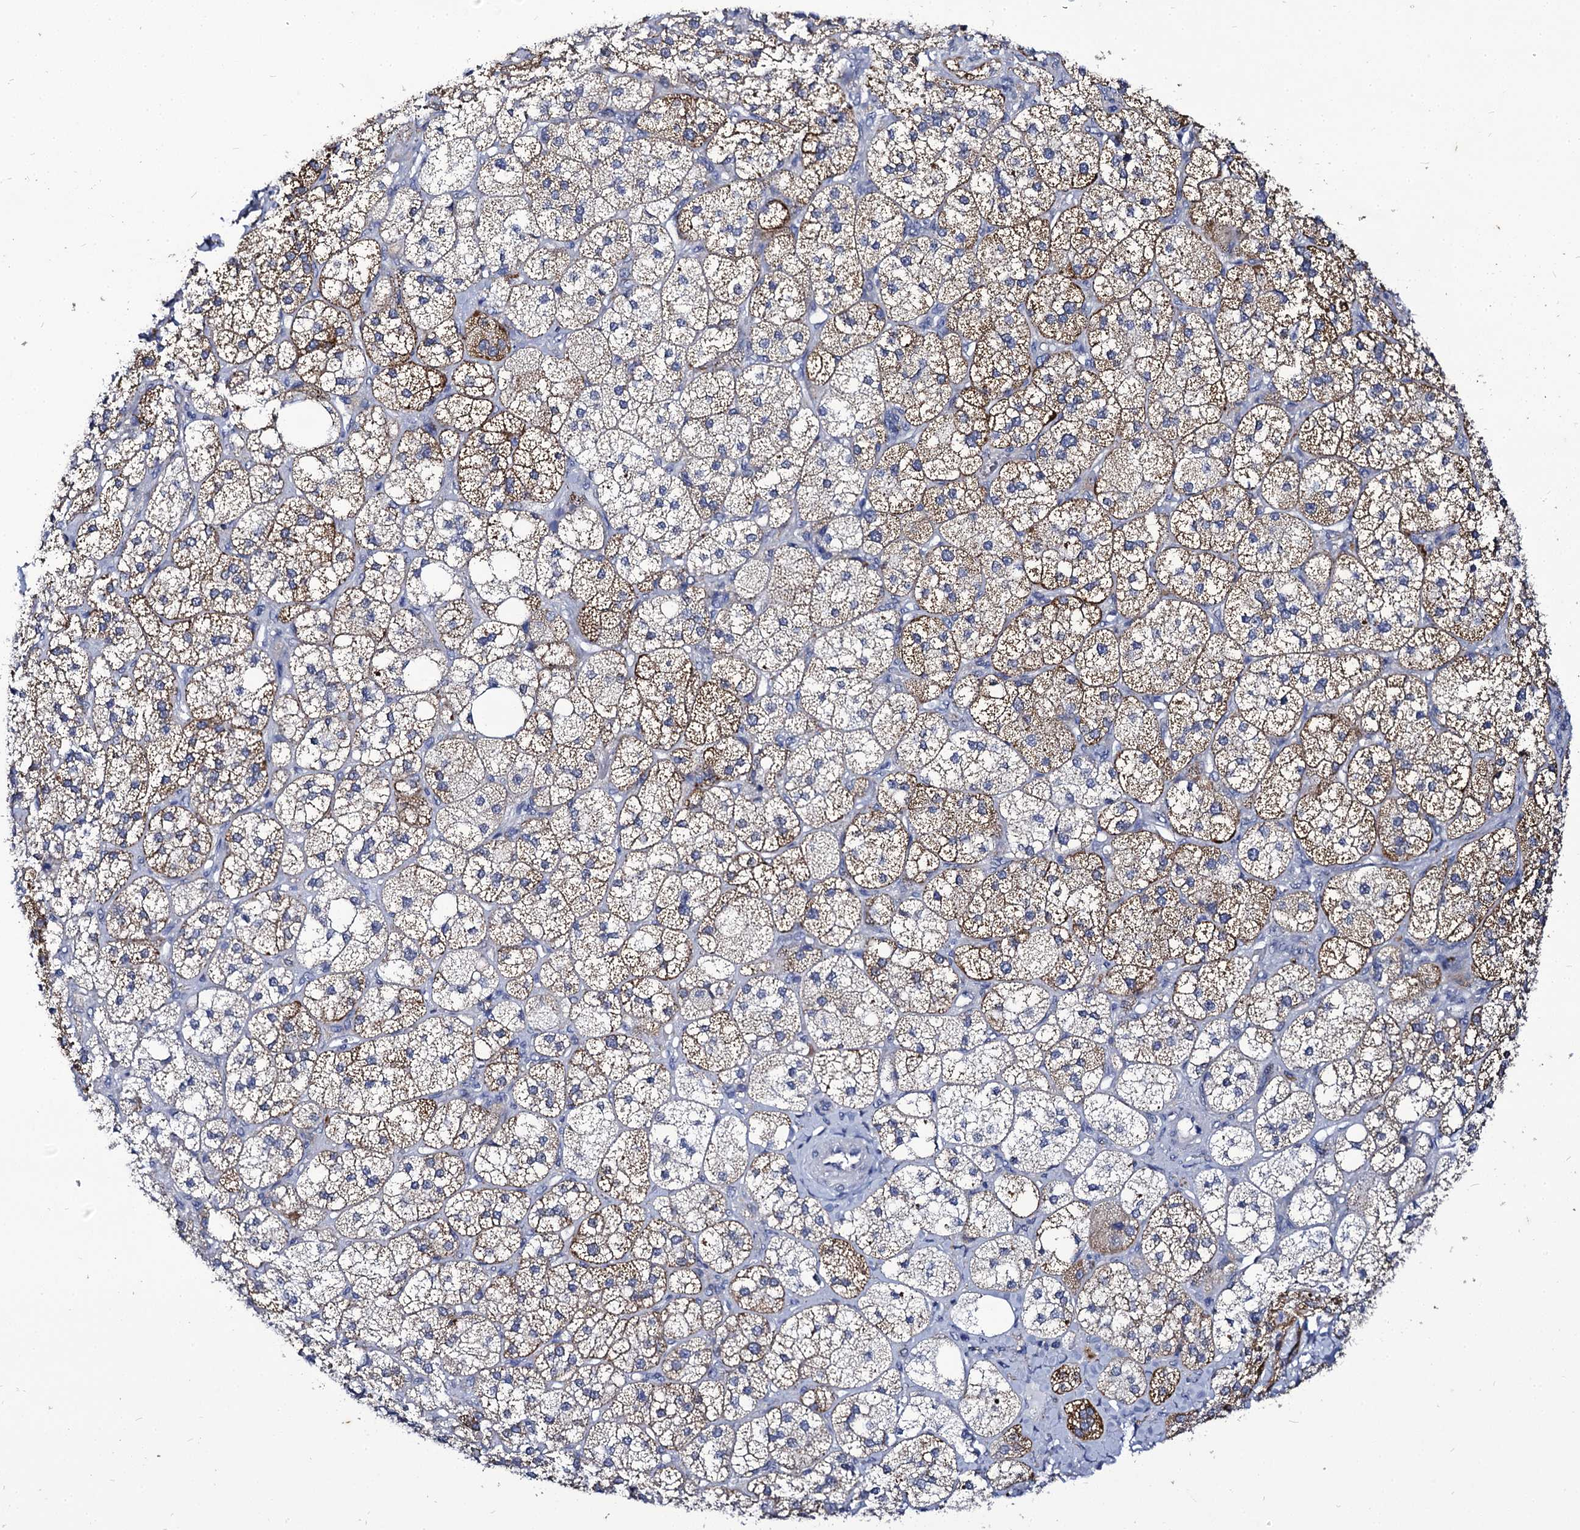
{"staining": {"intensity": "strong", "quantity": "25%-75%", "location": "cytoplasmic/membranous"}, "tissue": "adrenal gland", "cell_type": "Glandular cells", "image_type": "normal", "snomed": [{"axis": "morphology", "description": "Normal tissue, NOS"}, {"axis": "topography", "description": "Adrenal gland"}], "caption": "Protein expression analysis of normal human adrenal gland reveals strong cytoplasmic/membranous staining in approximately 25%-75% of glandular cells.", "gene": "PANX2", "patient": {"sex": "male", "age": 61}}